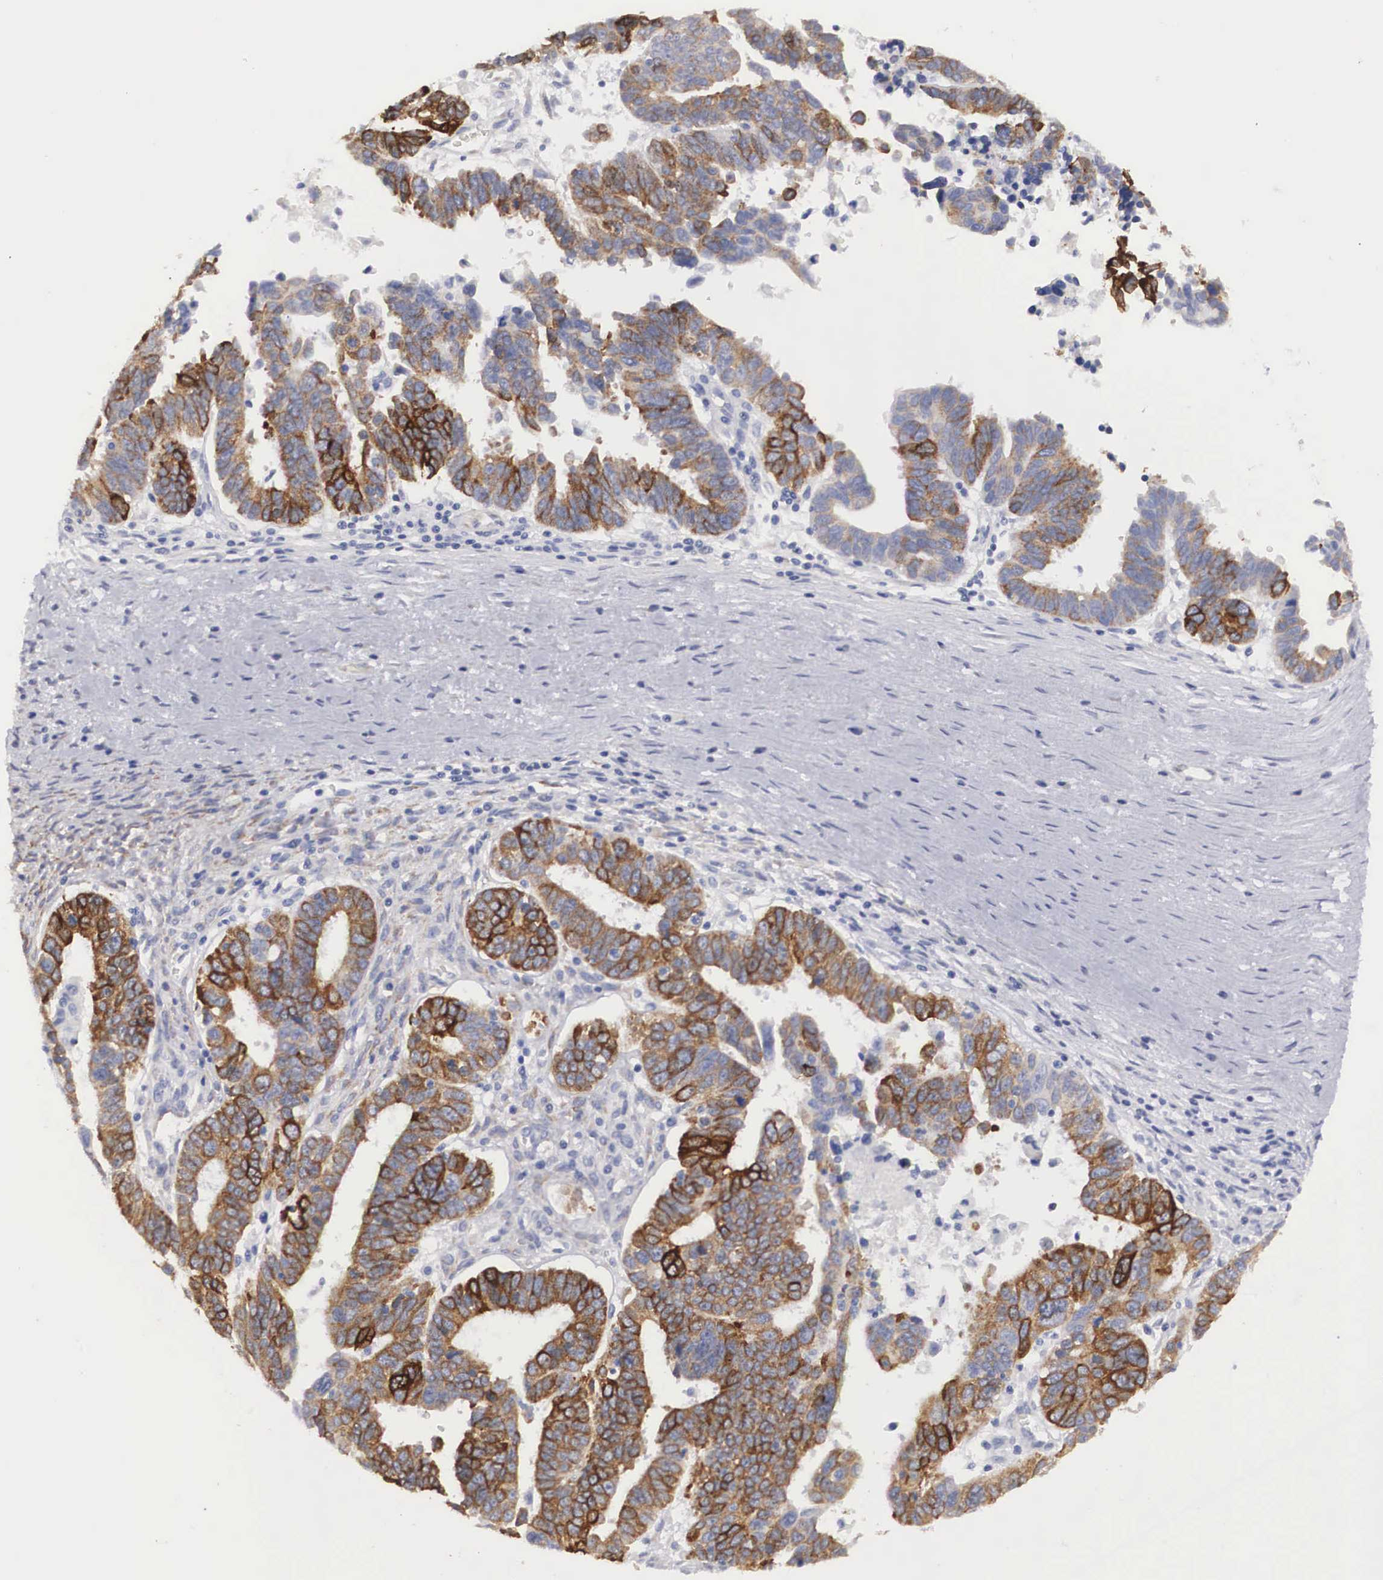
{"staining": {"intensity": "moderate", "quantity": ">75%", "location": "cytoplasmic/membranous"}, "tissue": "ovarian cancer", "cell_type": "Tumor cells", "image_type": "cancer", "snomed": [{"axis": "morphology", "description": "Carcinoma, endometroid"}, {"axis": "morphology", "description": "Cystadenocarcinoma, serous, NOS"}, {"axis": "topography", "description": "Ovary"}], "caption": "Ovarian cancer tissue demonstrates moderate cytoplasmic/membranous positivity in approximately >75% of tumor cells", "gene": "ARMCX3", "patient": {"sex": "female", "age": 45}}